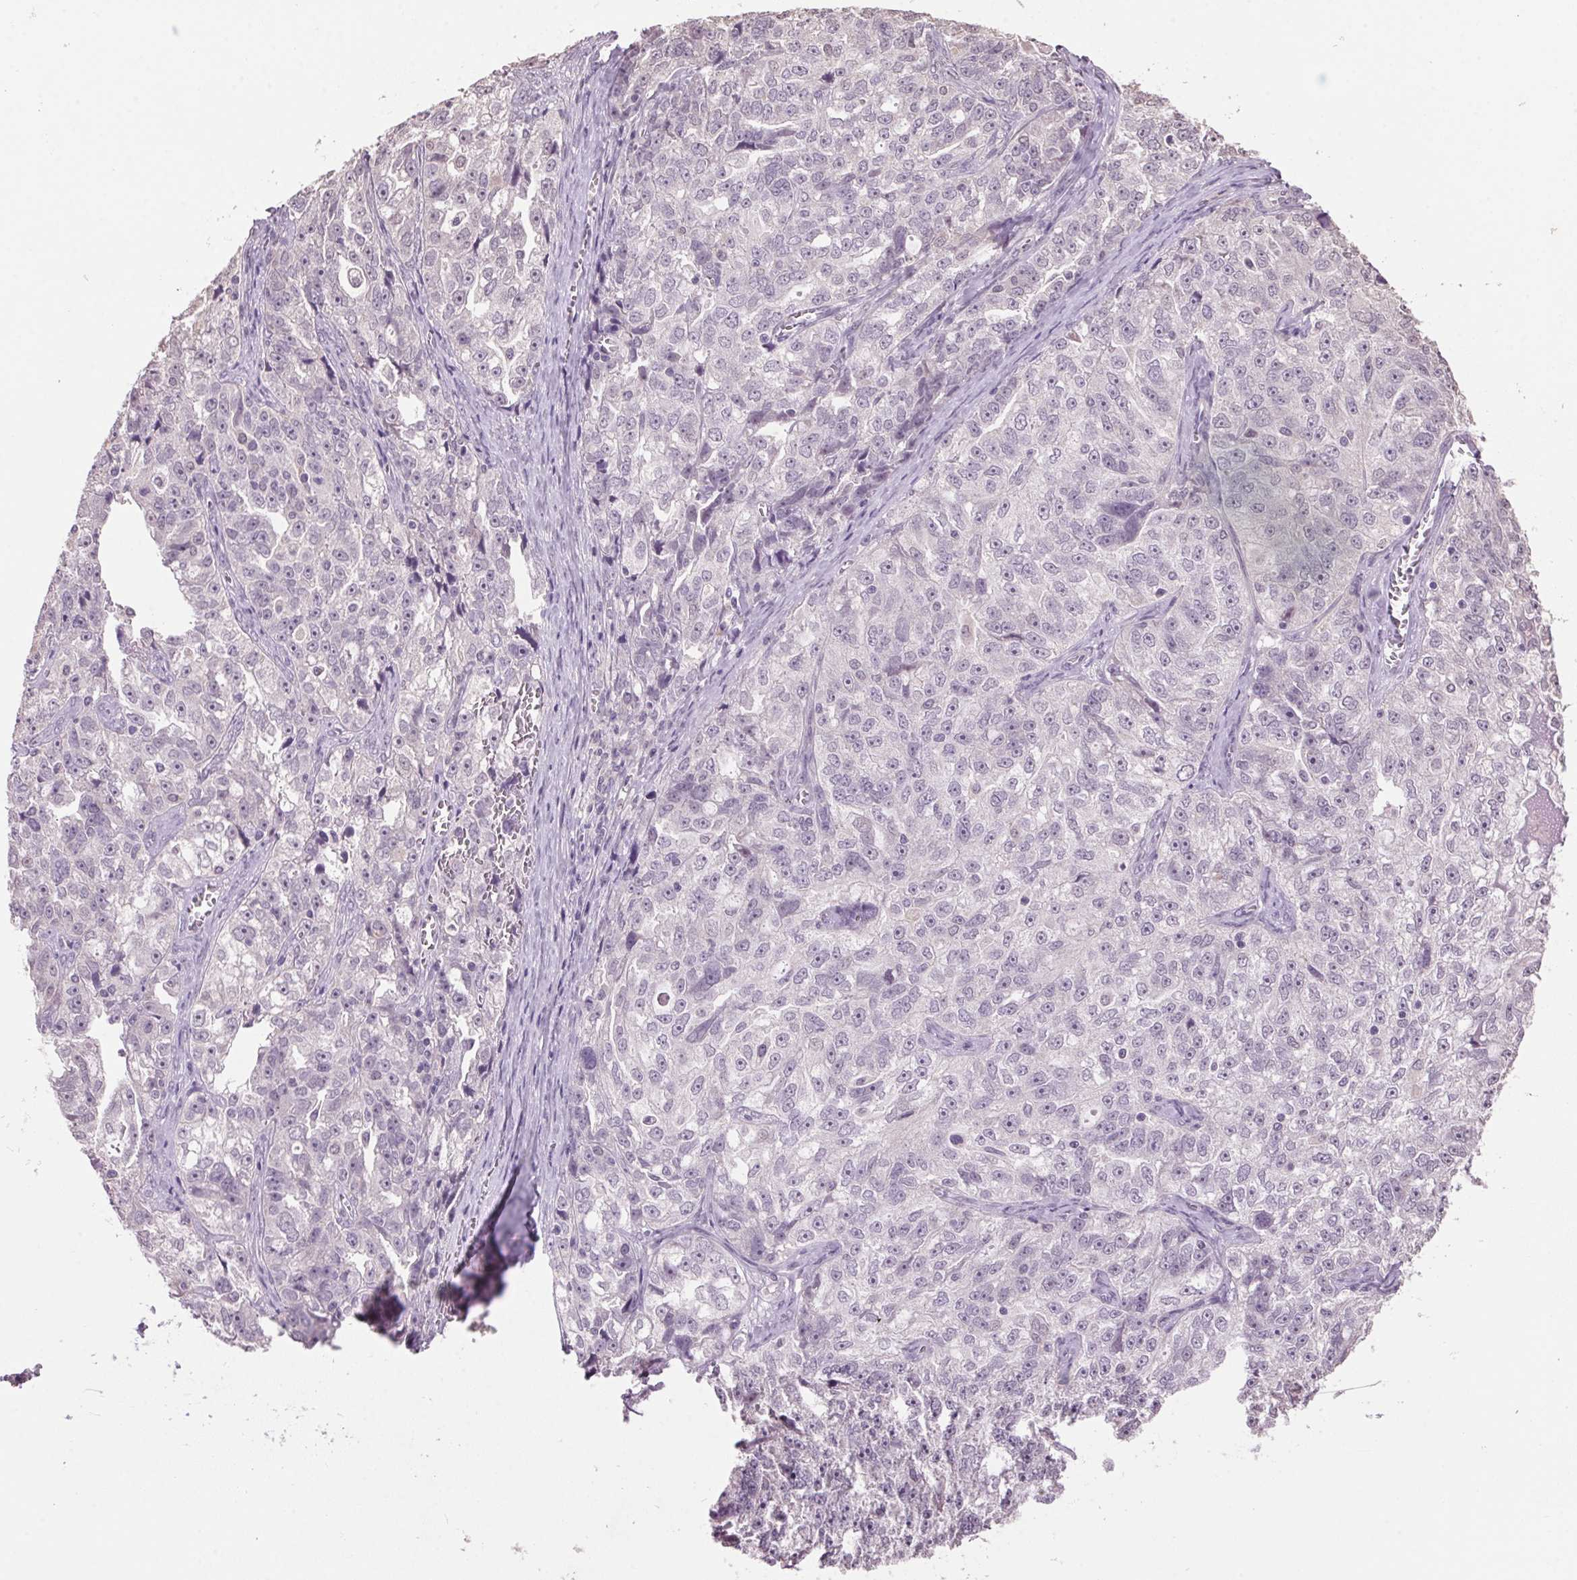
{"staining": {"intensity": "negative", "quantity": "none", "location": "none"}, "tissue": "ovarian cancer", "cell_type": "Tumor cells", "image_type": "cancer", "snomed": [{"axis": "morphology", "description": "Cystadenocarcinoma, serous, NOS"}, {"axis": "topography", "description": "Ovary"}], "caption": "This is a image of immunohistochemistry staining of ovarian serous cystadenocarcinoma, which shows no staining in tumor cells.", "gene": "VWA3B", "patient": {"sex": "female", "age": 51}}